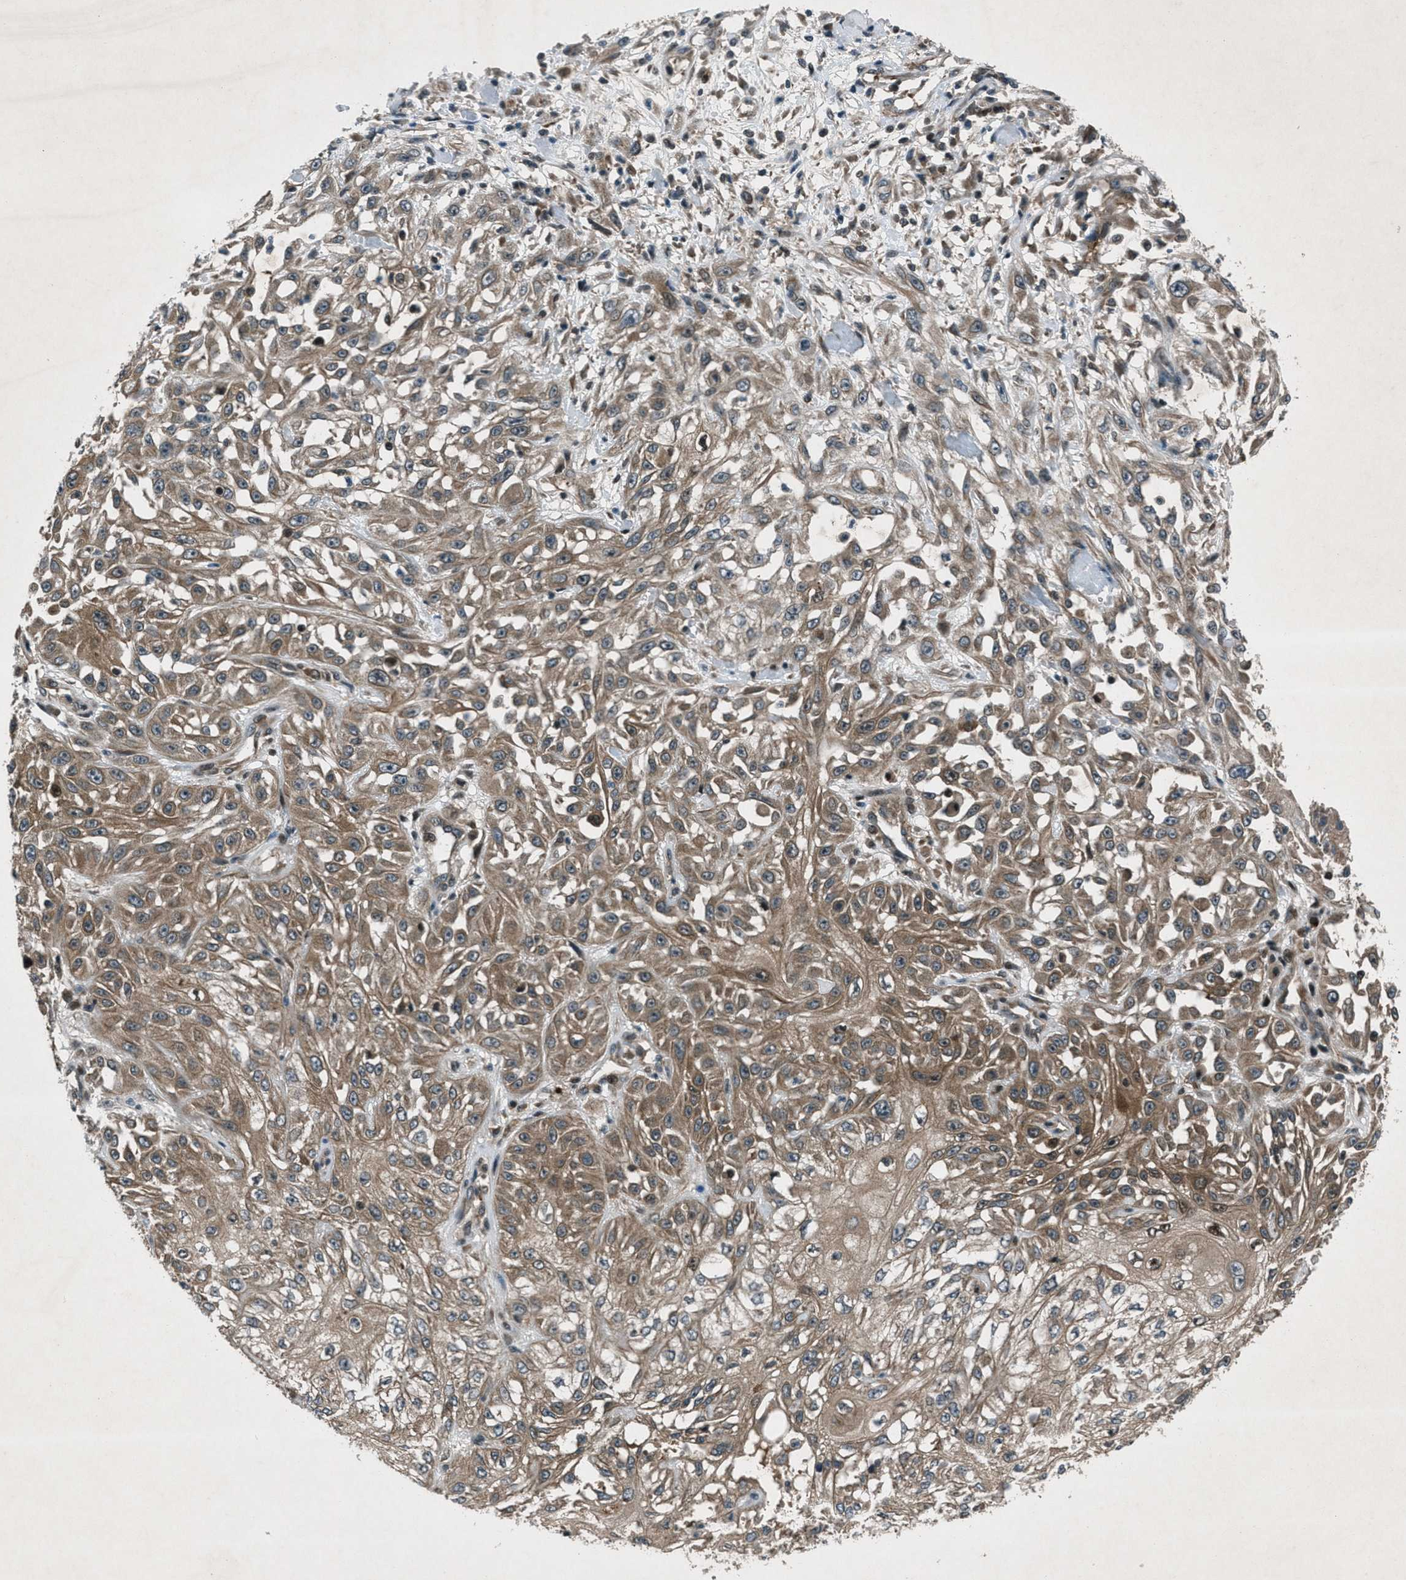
{"staining": {"intensity": "moderate", "quantity": ">75%", "location": "cytoplasmic/membranous"}, "tissue": "skin cancer", "cell_type": "Tumor cells", "image_type": "cancer", "snomed": [{"axis": "morphology", "description": "Squamous cell carcinoma, NOS"}, {"axis": "morphology", "description": "Squamous cell carcinoma, metastatic, NOS"}, {"axis": "topography", "description": "Skin"}, {"axis": "topography", "description": "Lymph node"}], "caption": "Immunohistochemical staining of metastatic squamous cell carcinoma (skin) demonstrates medium levels of moderate cytoplasmic/membranous protein expression in about >75% of tumor cells.", "gene": "EPSTI1", "patient": {"sex": "male", "age": 75}}